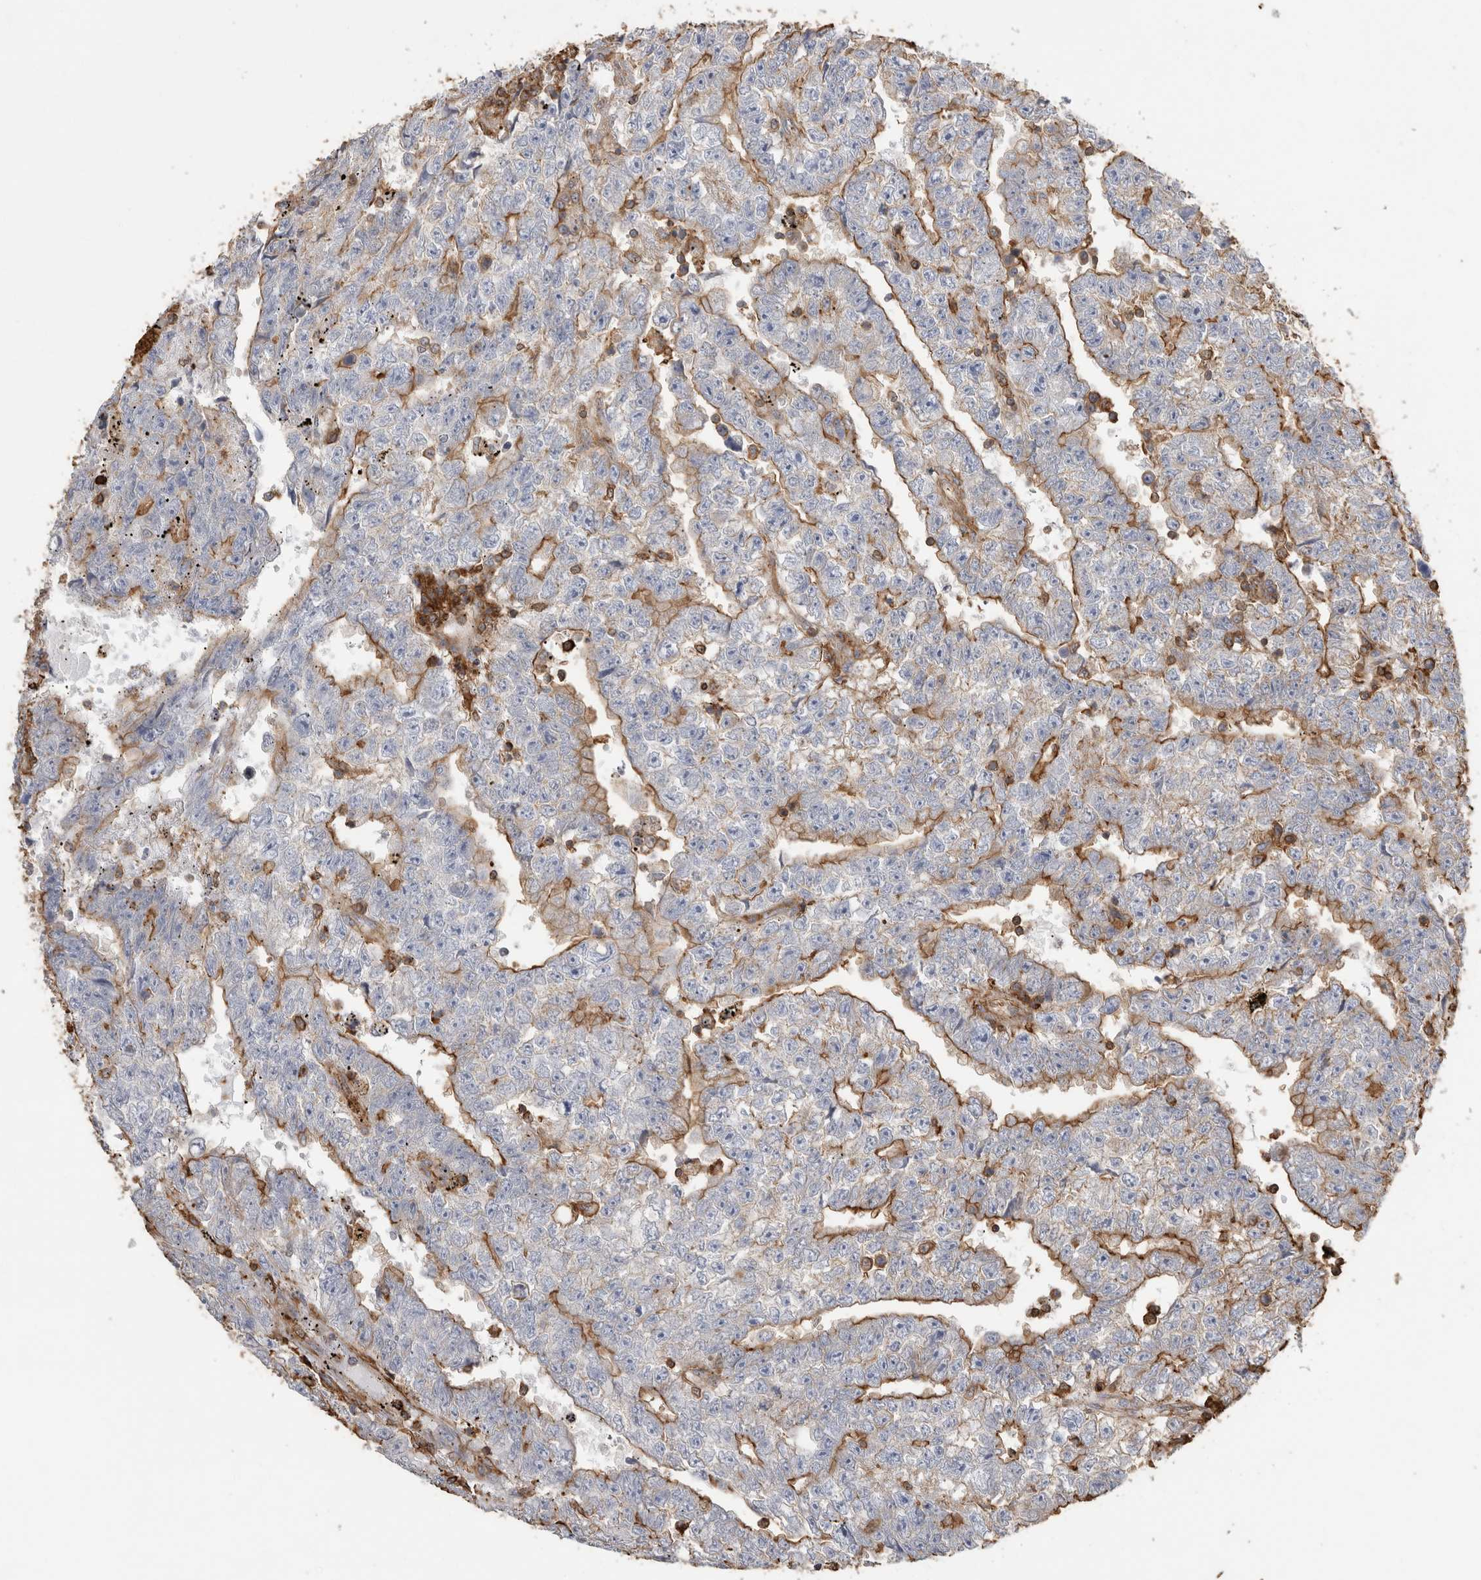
{"staining": {"intensity": "moderate", "quantity": "25%-75%", "location": "cytoplasmic/membranous"}, "tissue": "testis cancer", "cell_type": "Tumor cells", "image_type": "cancer", "snomed": [{"axis": "morphology", "description": "Carcinoma, Embryonal, NOS"}, {"axis": "topography", "description": "Testis"}], "caption": "About 25%-75% of tumor cells in human testis cancer show moderate cytoplasmic/membranous protein expression as visualized by brown immunohistochemical staining.", "gene": "GPER1", "patient": {"sex": "male", "age": 25}}